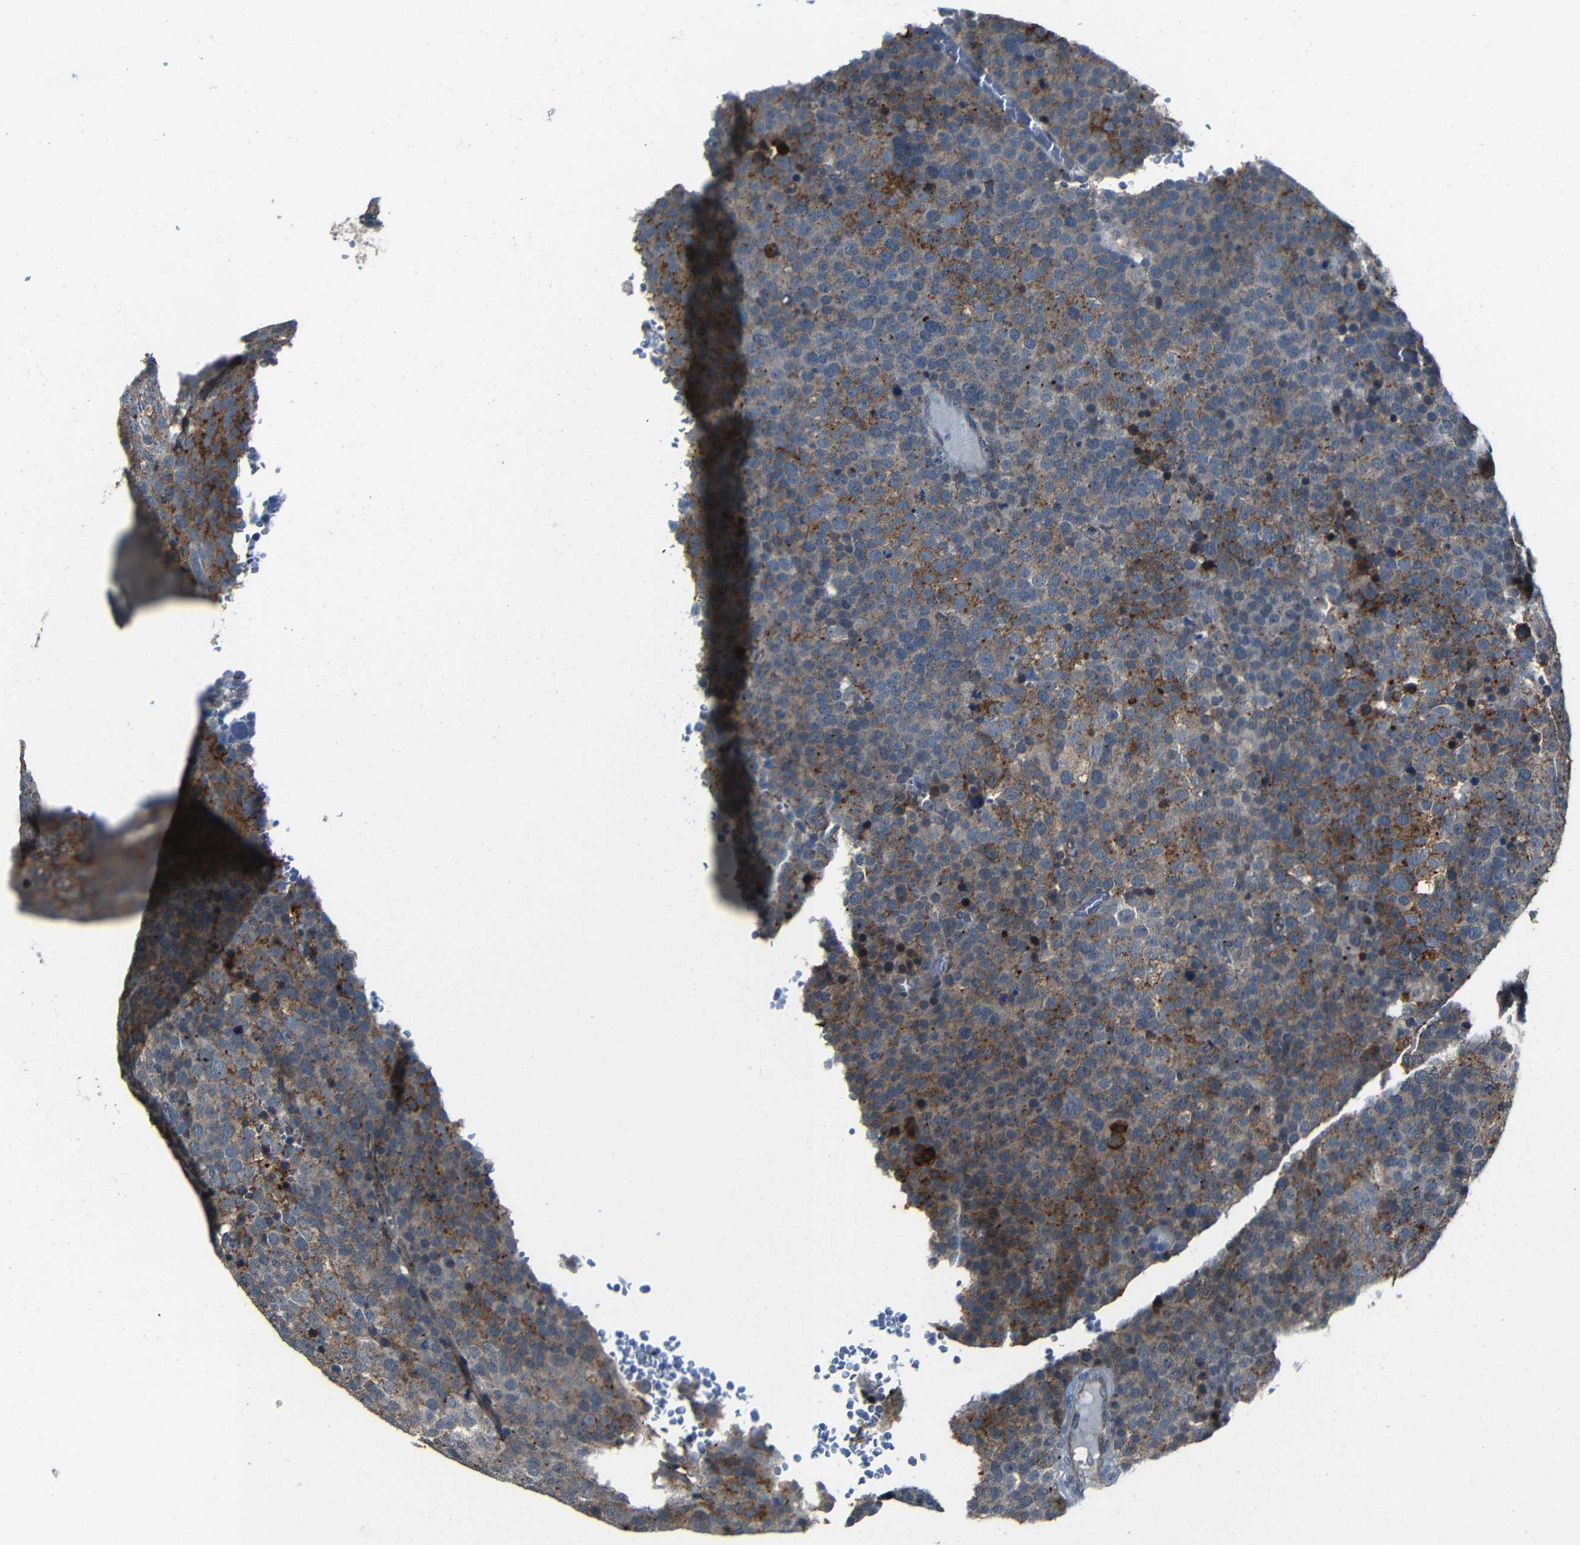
{"staining": {"intensity": "moderate", "quantity": ">75%", "location": "cytoplasmic/membranous"}, "tissue": "testis cancer", "cell_type": "Tumor cells", "image_type": "cancer", "snomed": [{"axis": "morphology", "description": "Seminoma, NOS"}, {"axis": "topography", "description": "Testis"}], "caption": "Testis cancer was stained to show a protein in brown. There is medium levels of moderate cytoplasmic/membranous staining in about >75% of tumor cells.", "gene": "DNAJC5", "patient": {"sex": "male", "age": 71}}